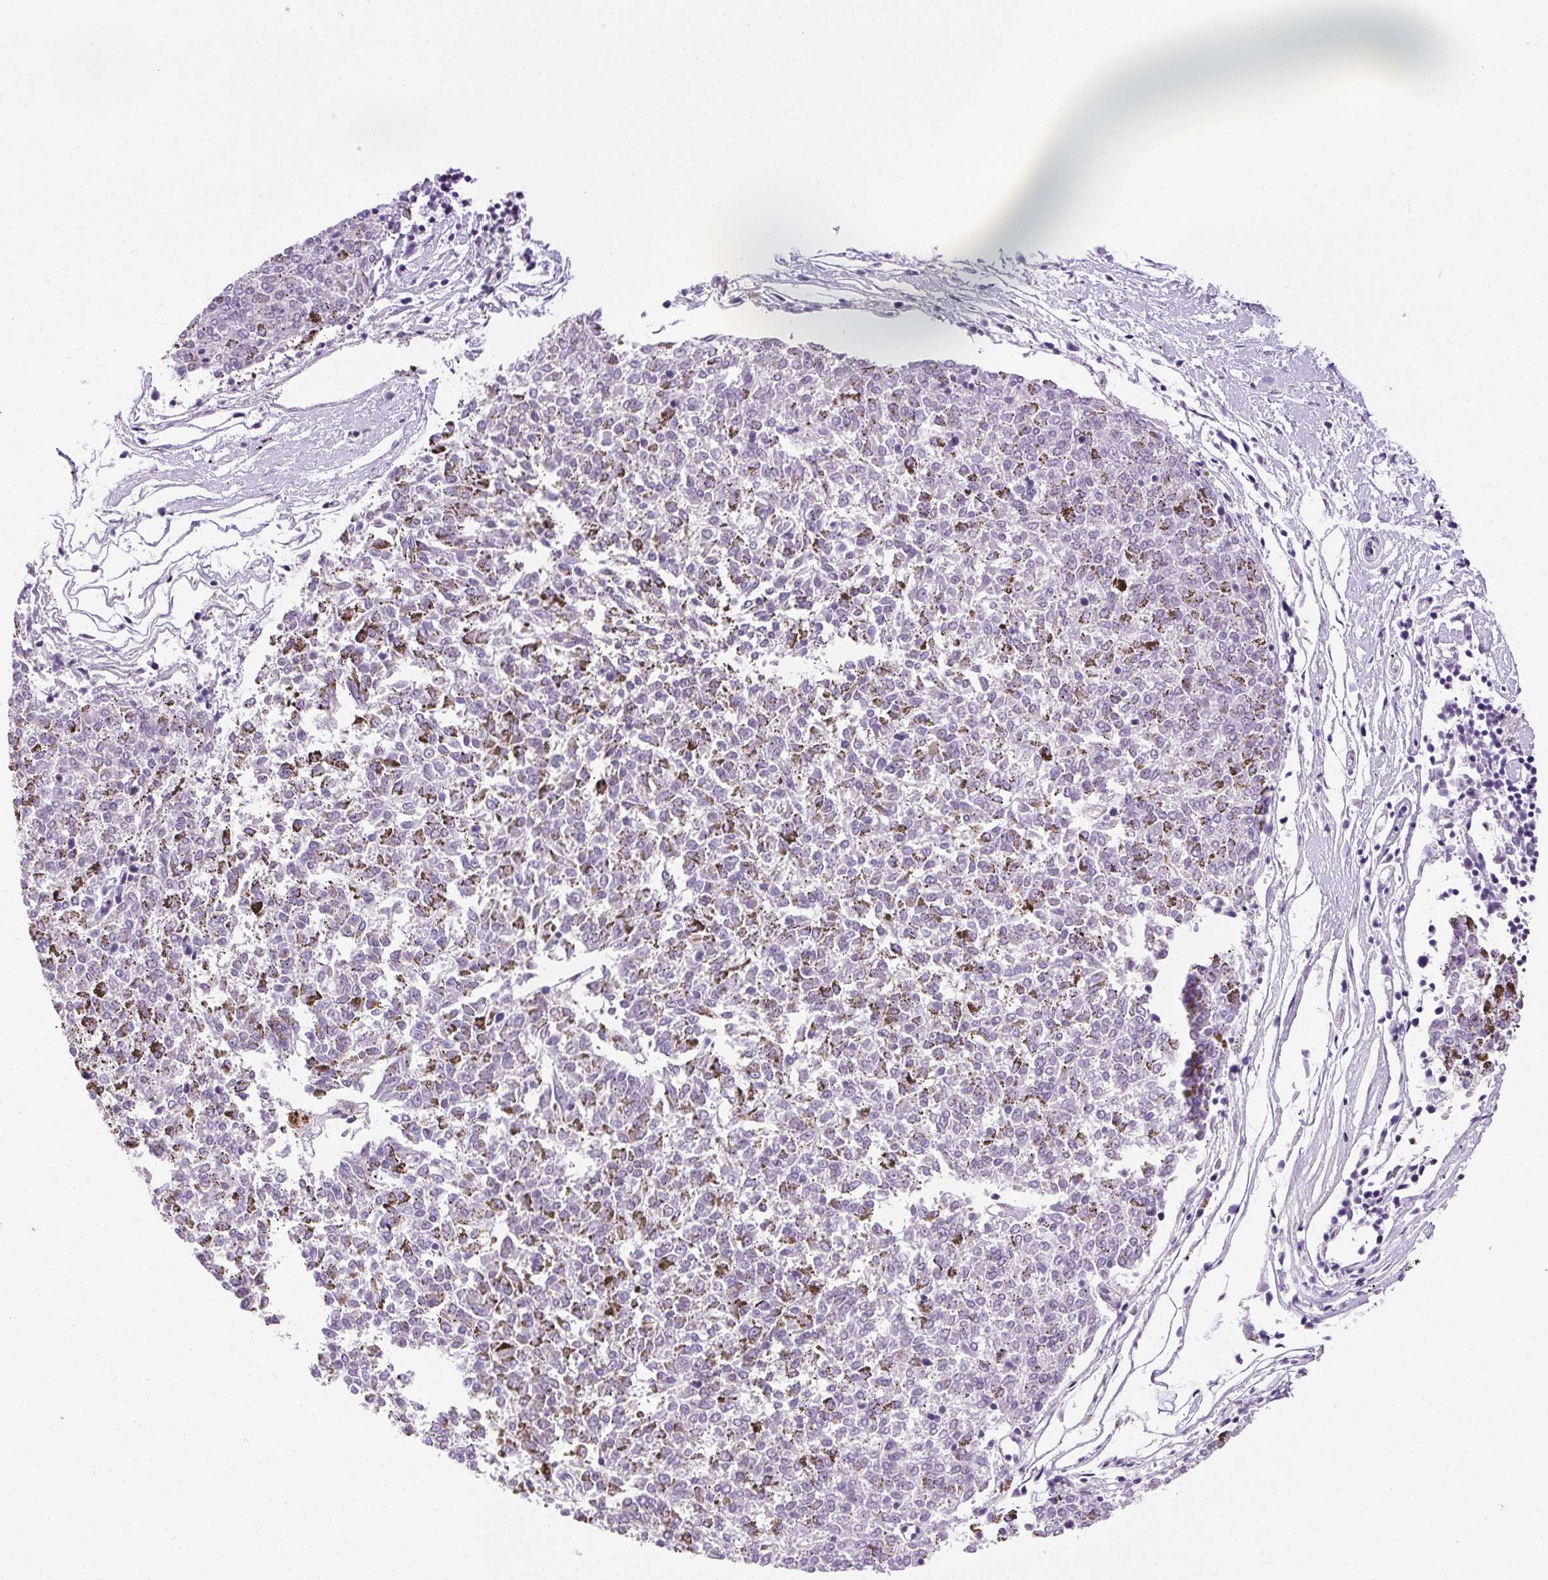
{"staining": {"intensity": "negative", "quantity": "none", "location": "none"}, "tissue": "melanoma", "cell_type": "Tumor cells", "image_type": "cancer", "snomed": [{"axis": "morphology", "description": "Malignant melanoma, NOS"}, {"axis": "topography", "description": "Skin"}], "caption": "Immunohistochemistry (IHC) image of neoplastic tissue: malignant melanoma stained with DAB exhibits no significant protein staining in tumor cells.", "gene": "C20orf85", "patient": {"sex": "female", "age": 72}}